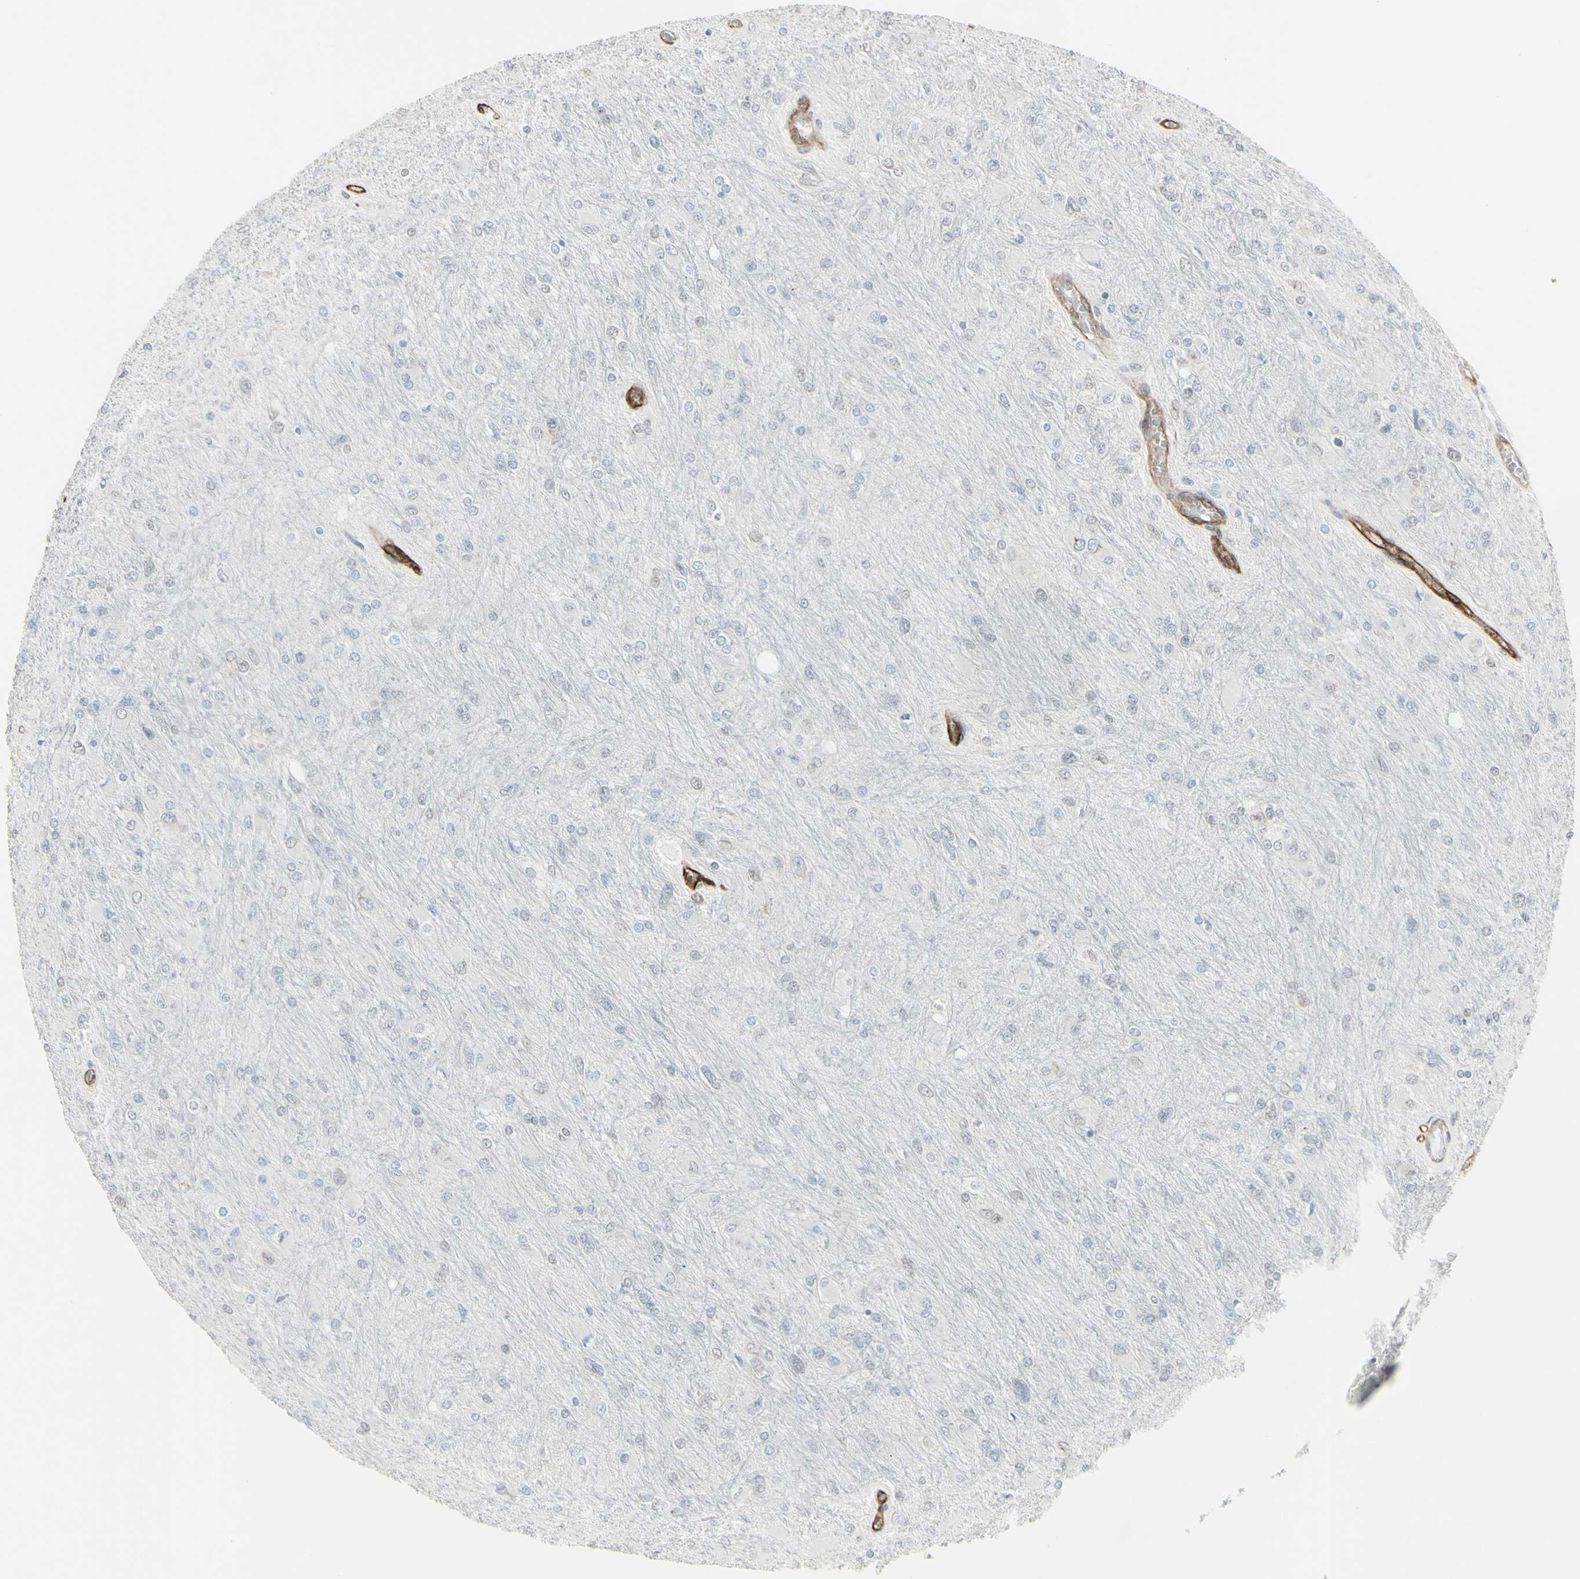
{"staining": {"intensity": "negative", "quantity": "none", "location": "none"}, "tissue": "glioma", "cell_type": "Tumor cells", "image_type": "cancer", "snomed": [{"axis": "morphology", "description": "Glioma, malignant, High grade"}, {"axis": "topography", "description": "Cerebral cortex"}], "caption": "Protein analysis of glioma demonstrates no significant expression in tumor cells.", "gene": "DTX3L", "patient": {"sex": "female", "age": 36}}